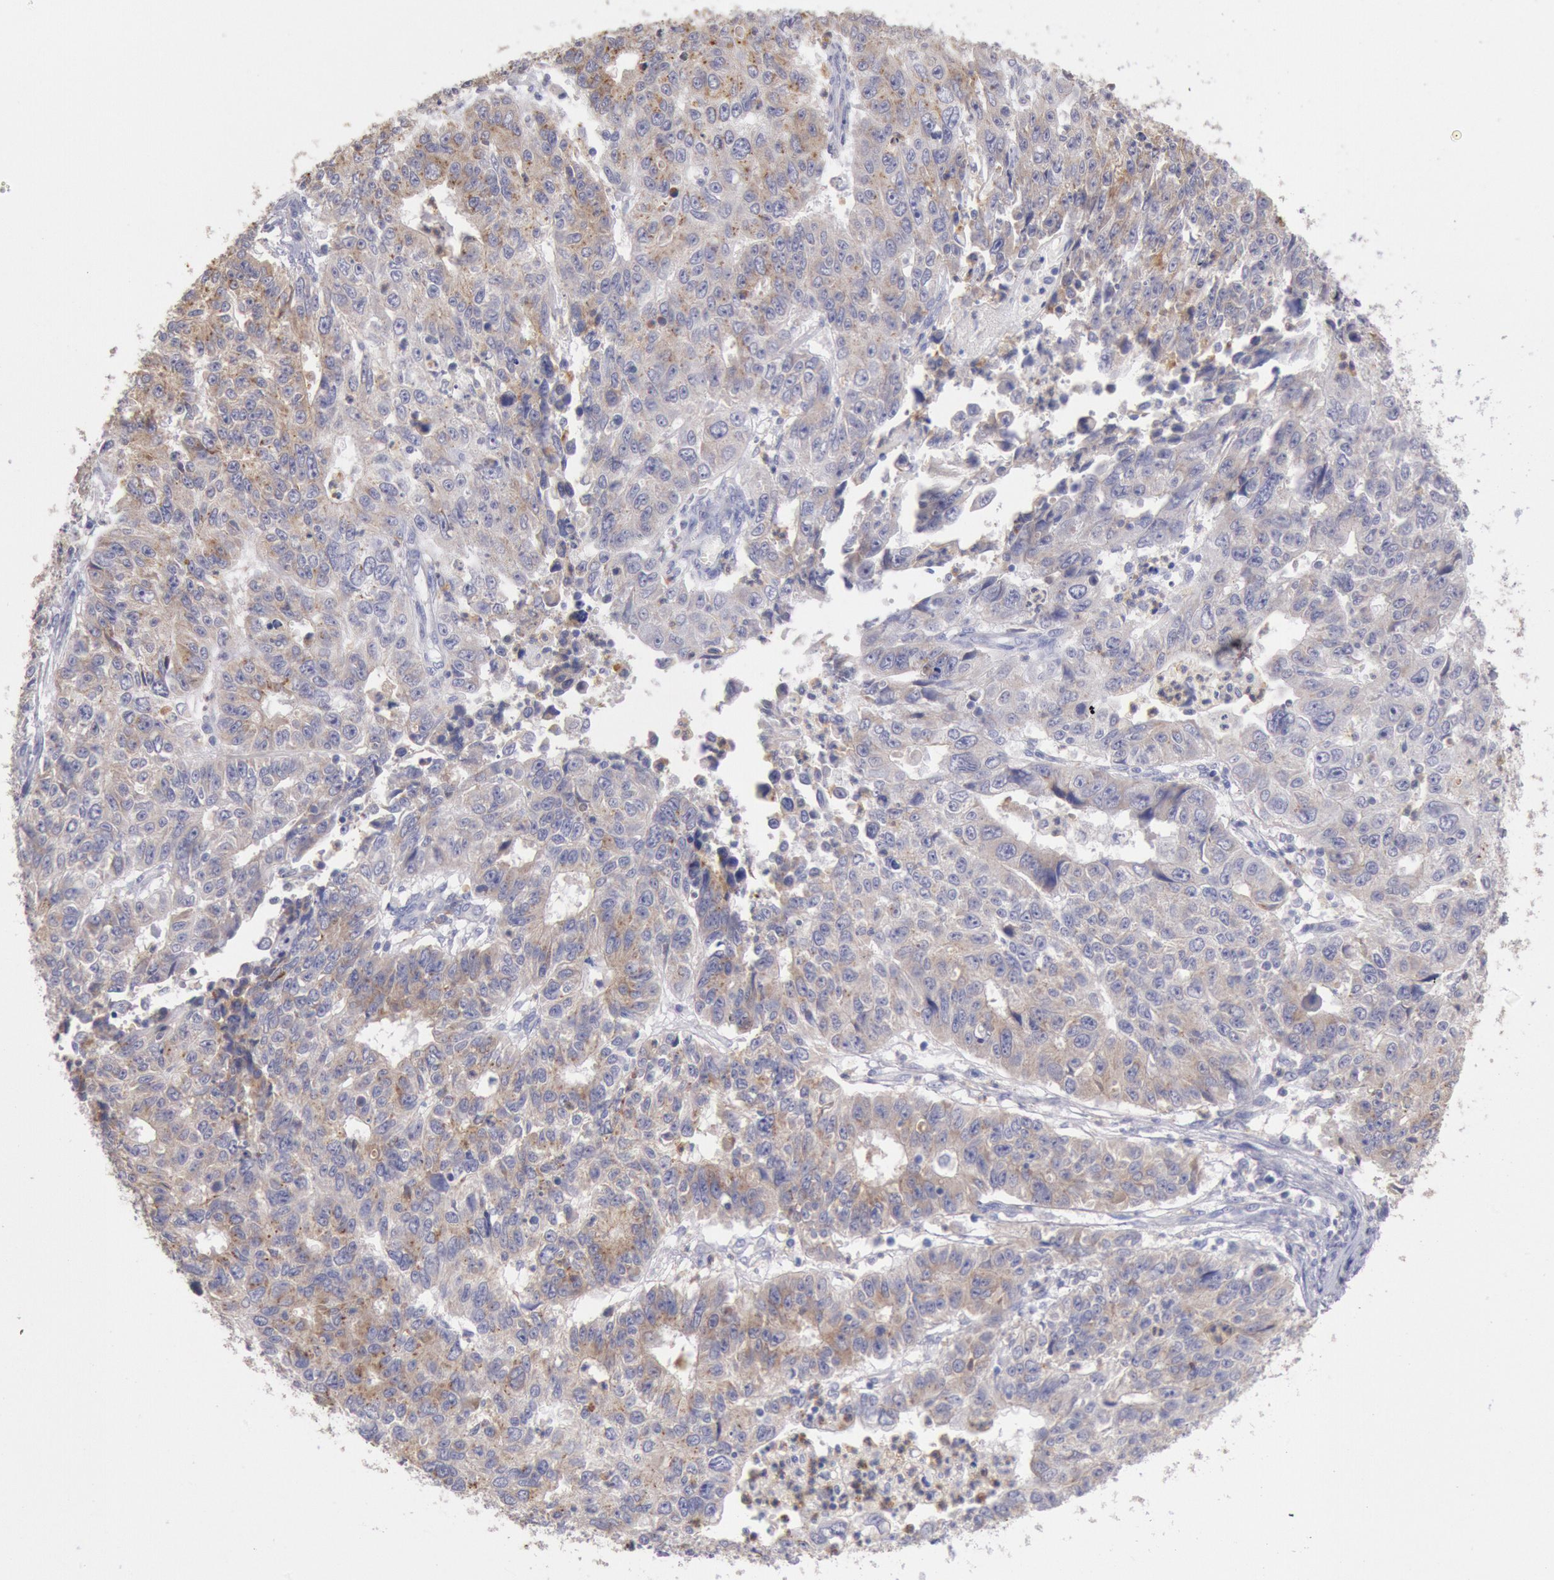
{"staining": {"intensity": "weak", "quantity": ">75%", "location": "cytoplasmic/membranous"}, "tissue": "endometrial cancer", "cell_type": "Tumor cells", "image_type": "cancer", "snomed": [{"axis": "morphology", "description": "Adenocarcinoma, NOS"}, {"axis": "topography", "description": "Endometrium"}], "caption": "Weak cytoplasmic/membranous protein expression is seen in about >75% of tumor cells in endometrial cancer. (DAB (3,3'-diaminobenzidine) = brown stain, brightfield microscopy at high magnification).", "gene": "GAL3ST1", "patient": {"sex": "female", "age": 42}}